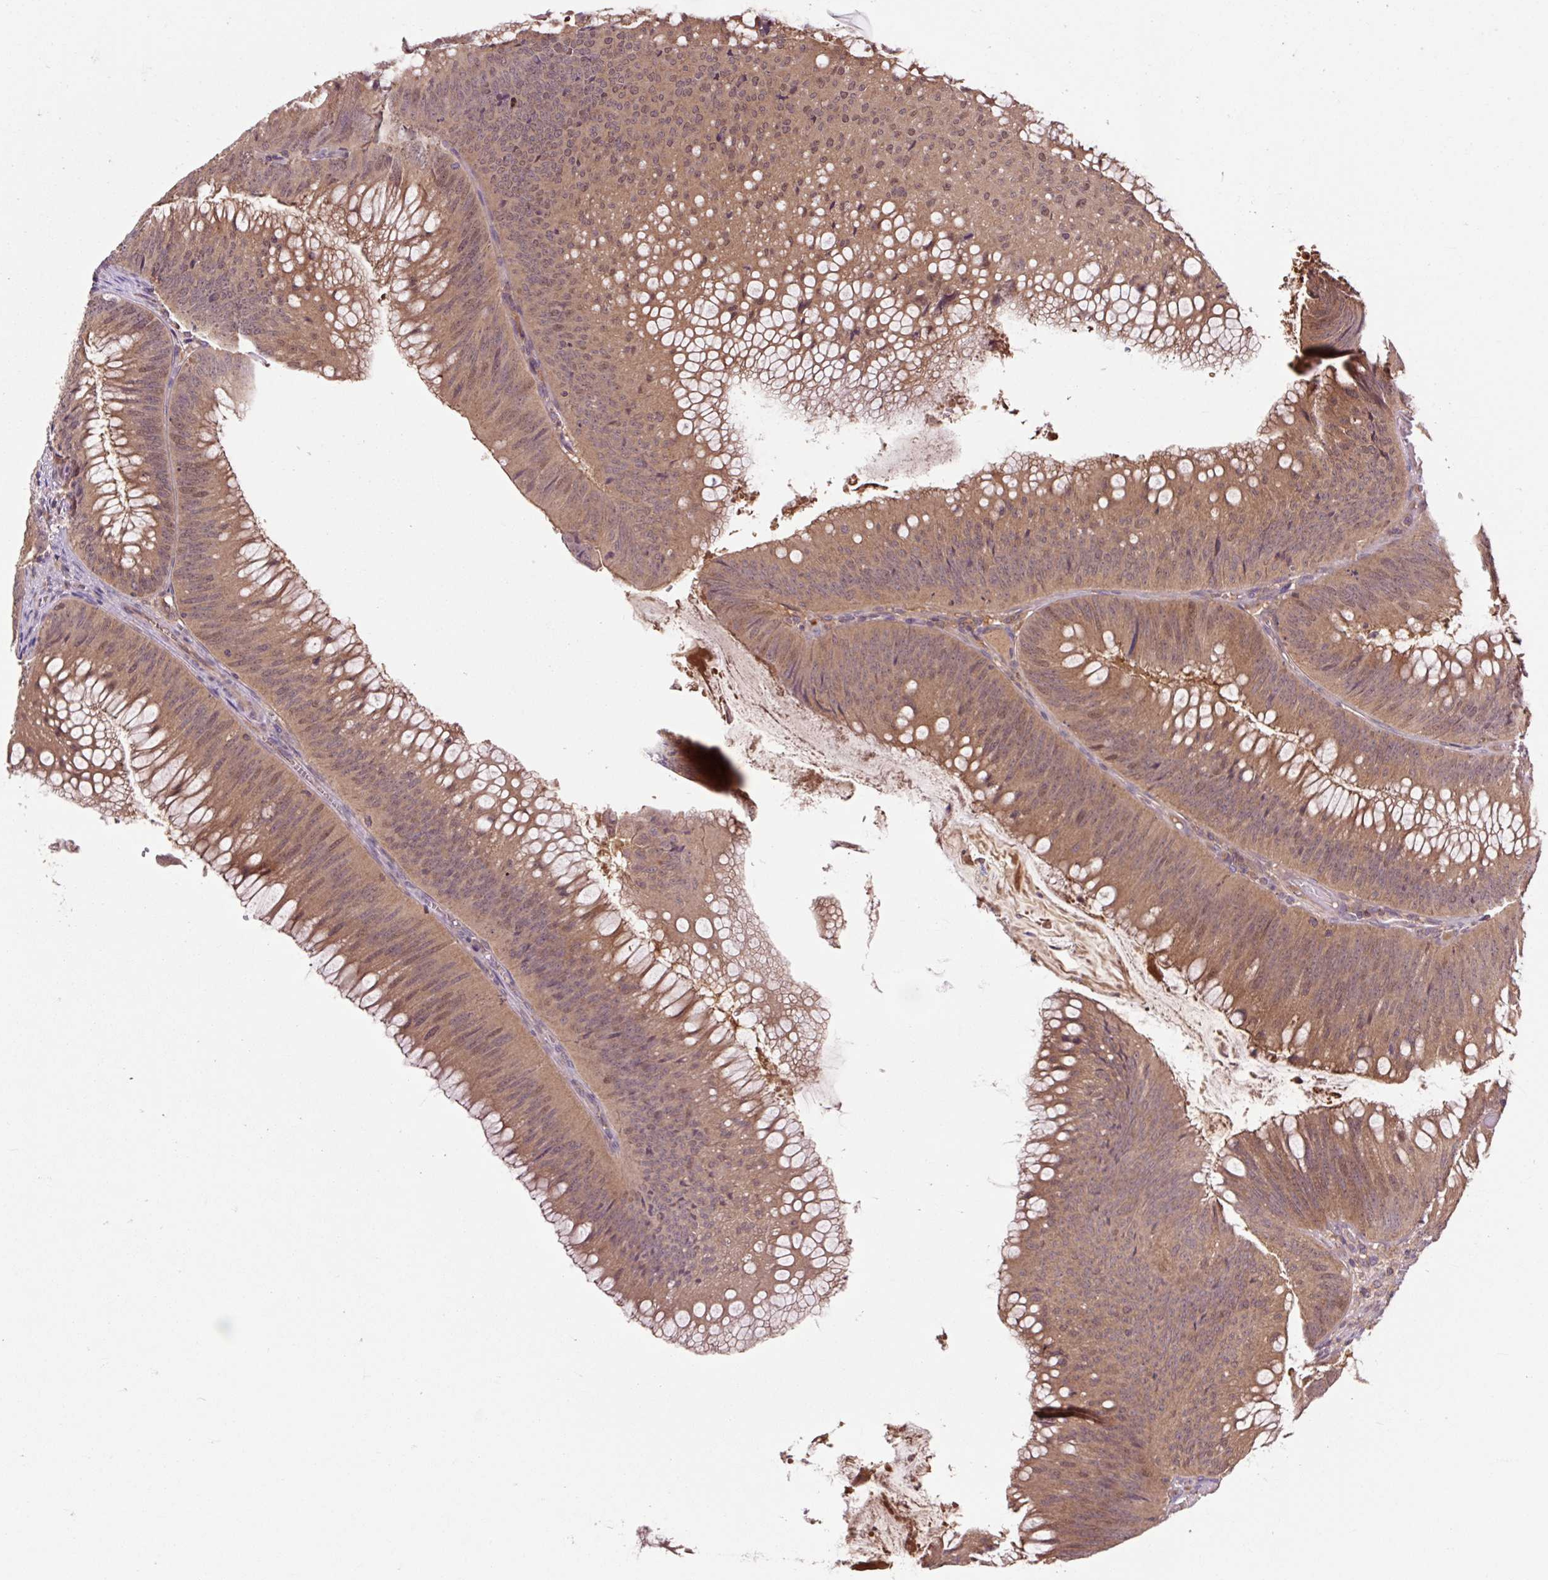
{"staining": {"intensity": "moderate", "quantity": ">75%", "location": "cytoplasmic/membranous"}, "tissue": "colorectal cancer", "cell_type": "Tumor cells", "image_type": "cancer", "snomed": [{"axis": "morphology", "description": "Adenocarcinoma, NOS"}, {"axis": "topography", "description": "Rectum"}], "caption": "This histopathology image exhibits IHC staining of human colorectal adenocarcinoma, with medium moderate cytoplasmic/membranous positivity in about >75% of tumor cells.", "gene": "MMS19", "patient": {"sex": "female", "age": 72}}